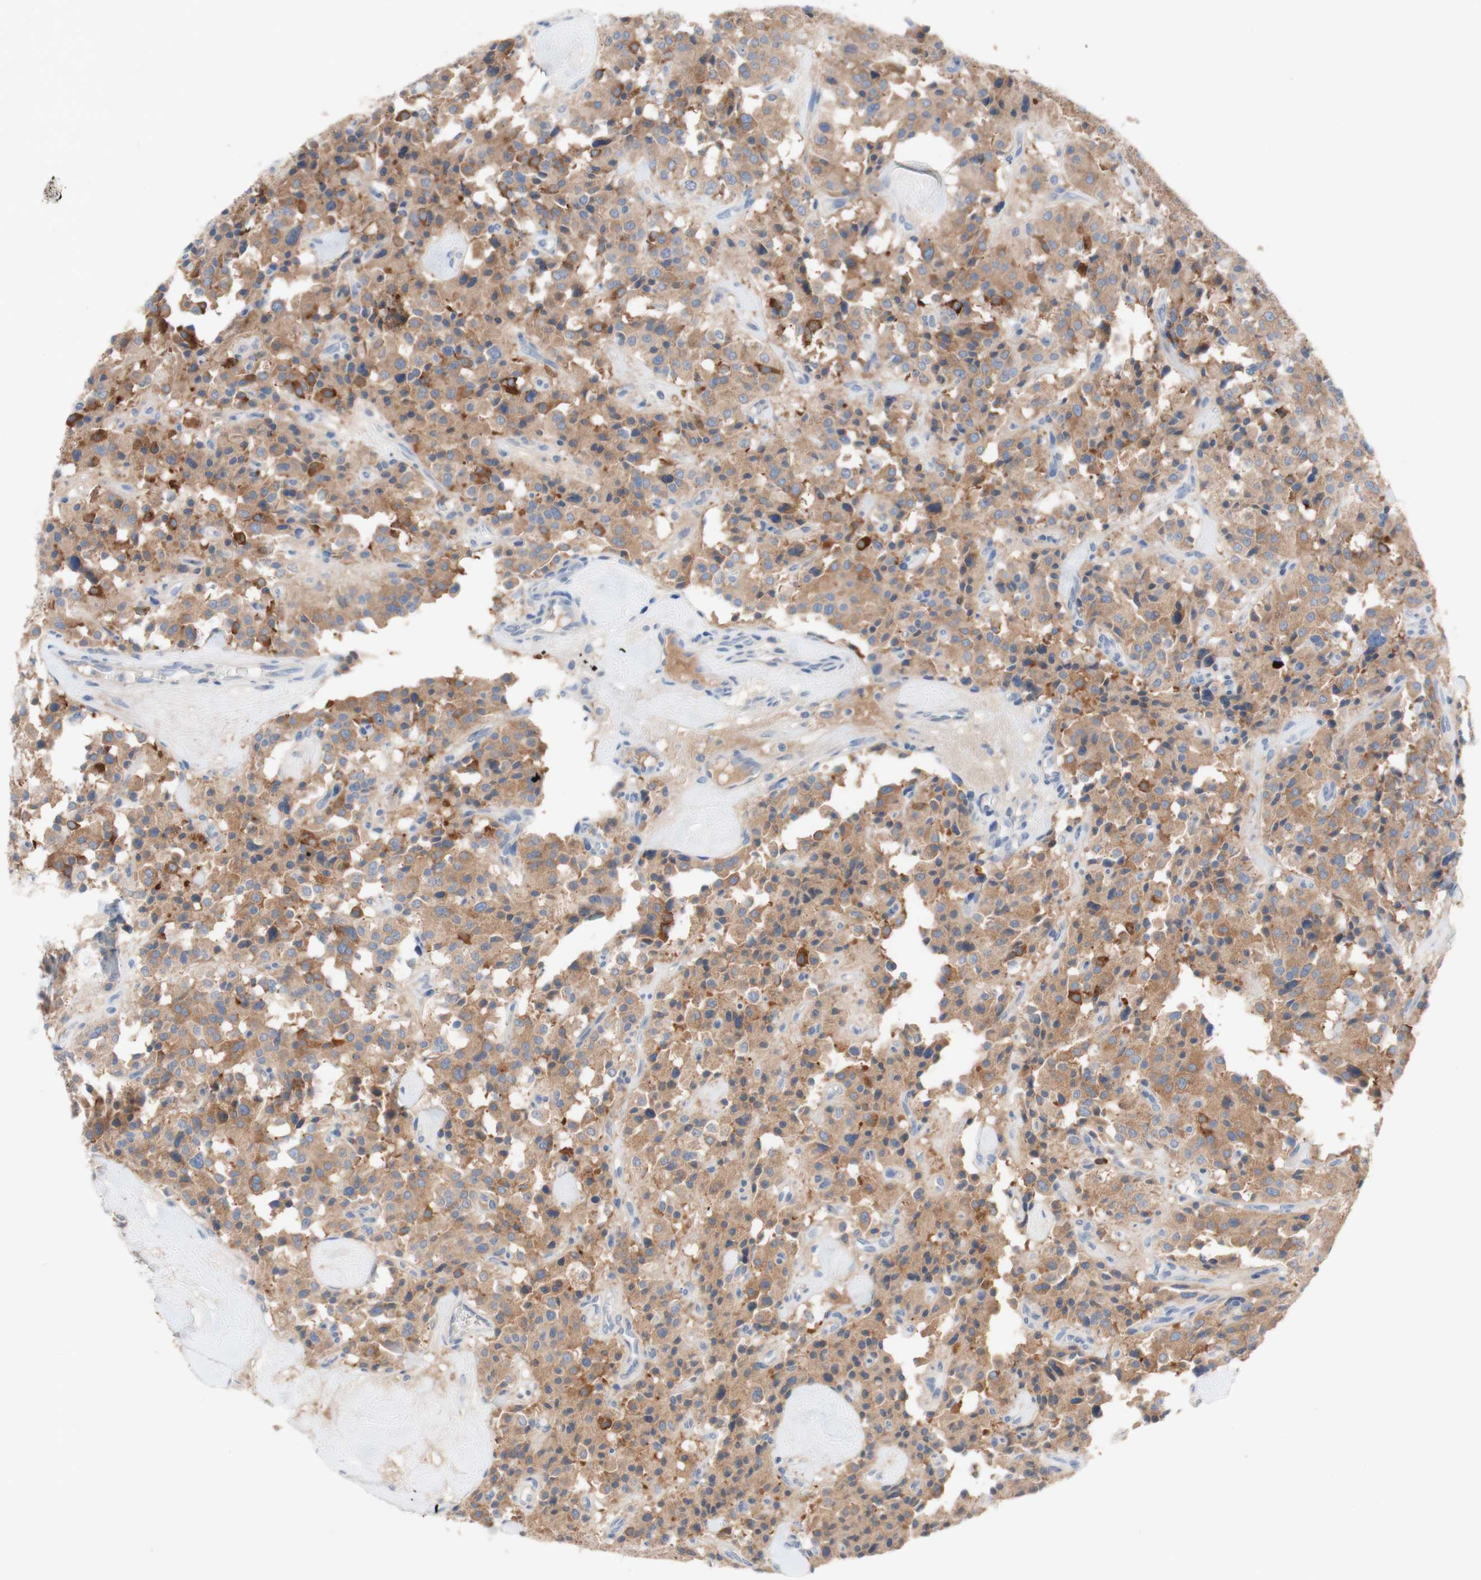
{"staining": {"intensity": "strong", "quantity": "<25%", "location": "cytoplasmic/membranous"}, "tissue": "carcinoid", "cell_type": "Tumor cells", "image_type": "cancer", "snomed": [{"axis": "morphology", "description": "Carcinoid, malignant, NOS"}, {"axis": "topography", "description": "Lung"}], "caption": "Carcinoid stained for a protein (brown) demonstrates strong cytoplasmic/membranous positive expression in about <25% of tumor cells.", "gene": "PACSIN1", "patient": {"sex": "male", "age": 30}}